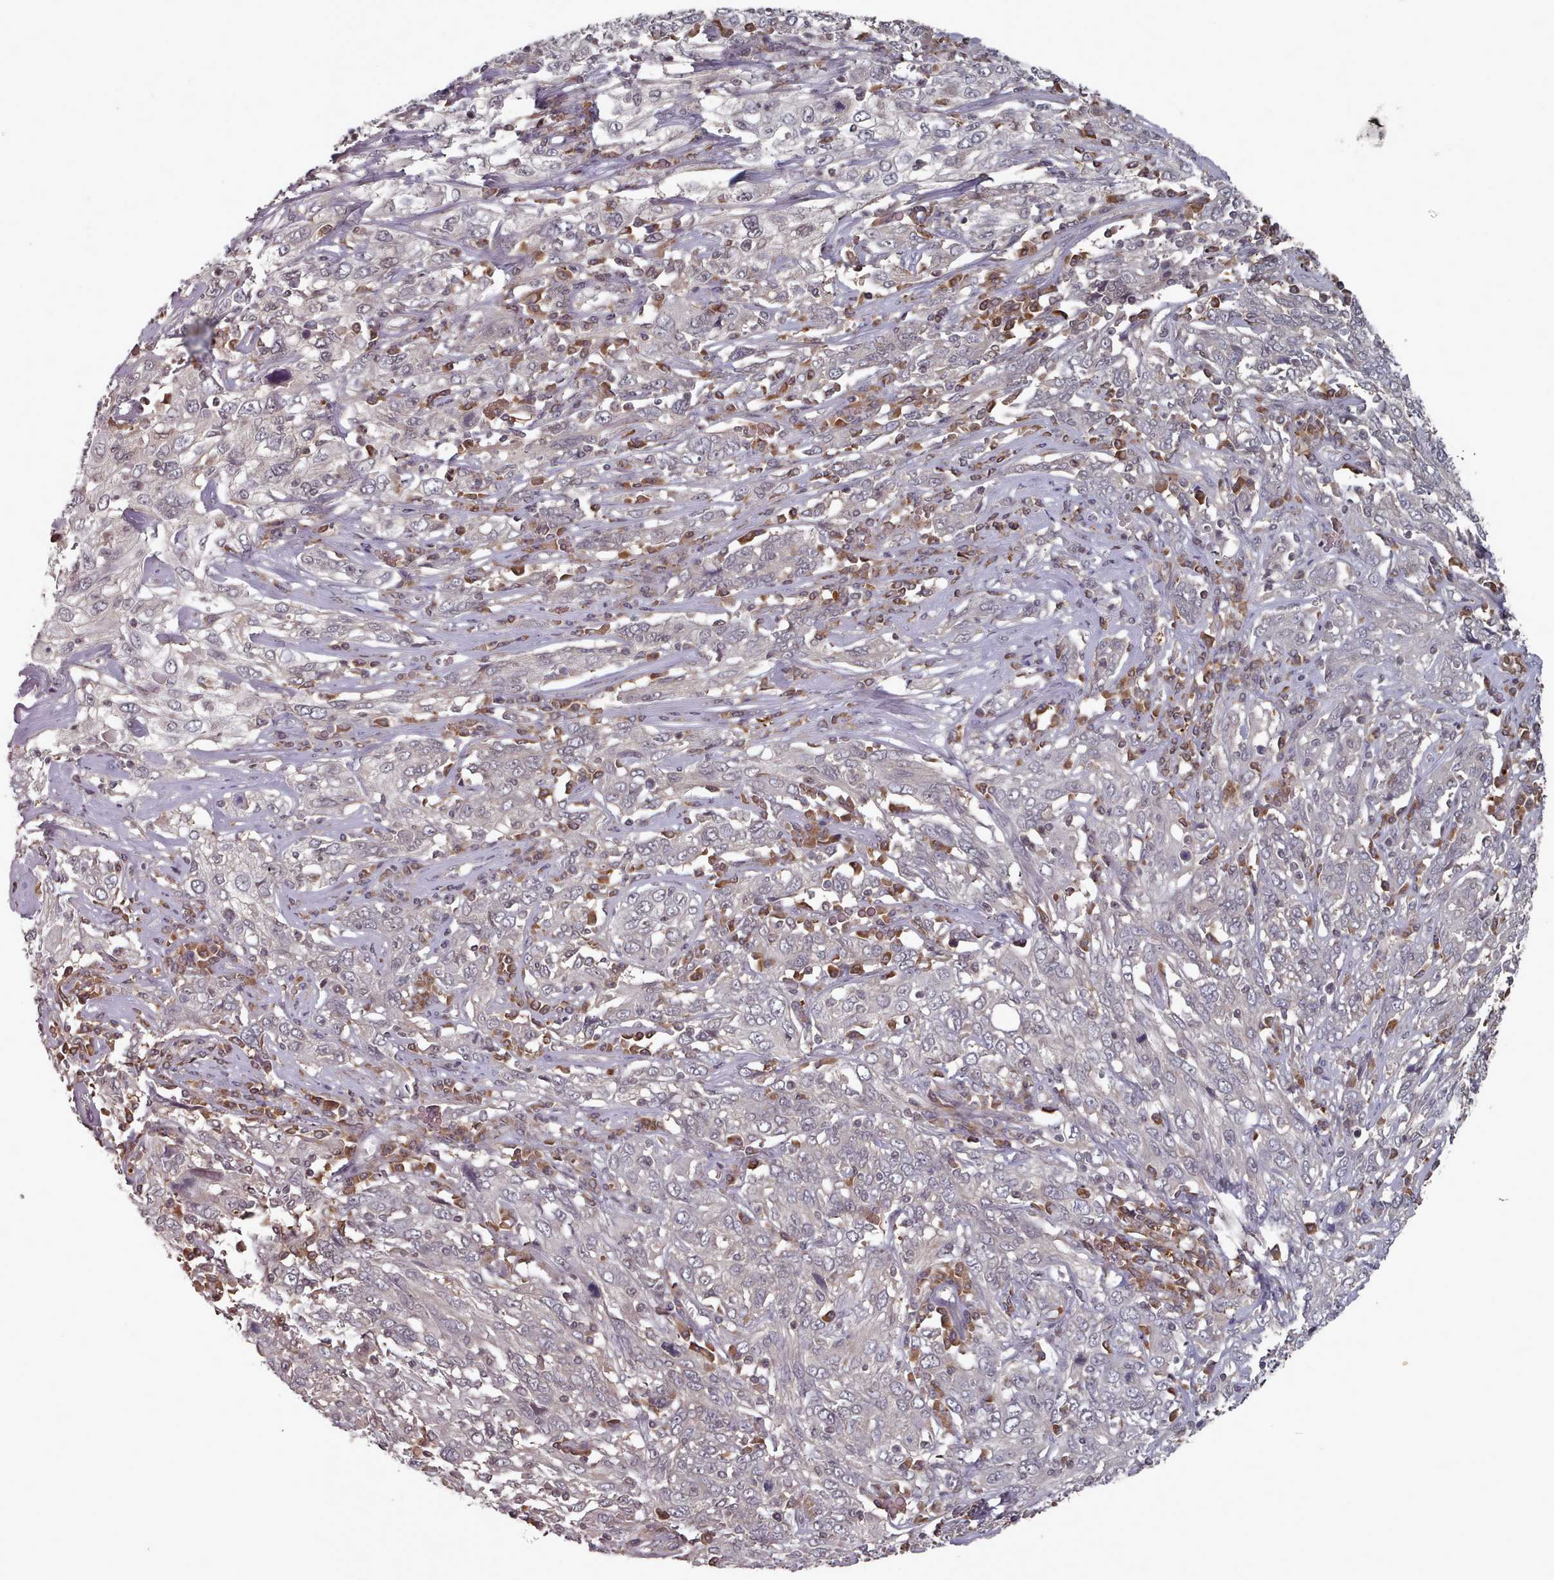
{"staining": {"intensity": "negative", "quantity": "none", "location": "none"}, "tissue": "cervical cancer", "cell_type": "Tumor cells", "image_type": "cancer", "snomed": [{"axis": "morphology", "description": "Squamous cell carcinoma, NOS"}, {"axis": "topography", "description": "Cervix"}], "caption": "Tumor cells show no significant protein expression in cervical cancer.", "gene": "HYAL3", "patient": {"sex": "female", "age": 46}}